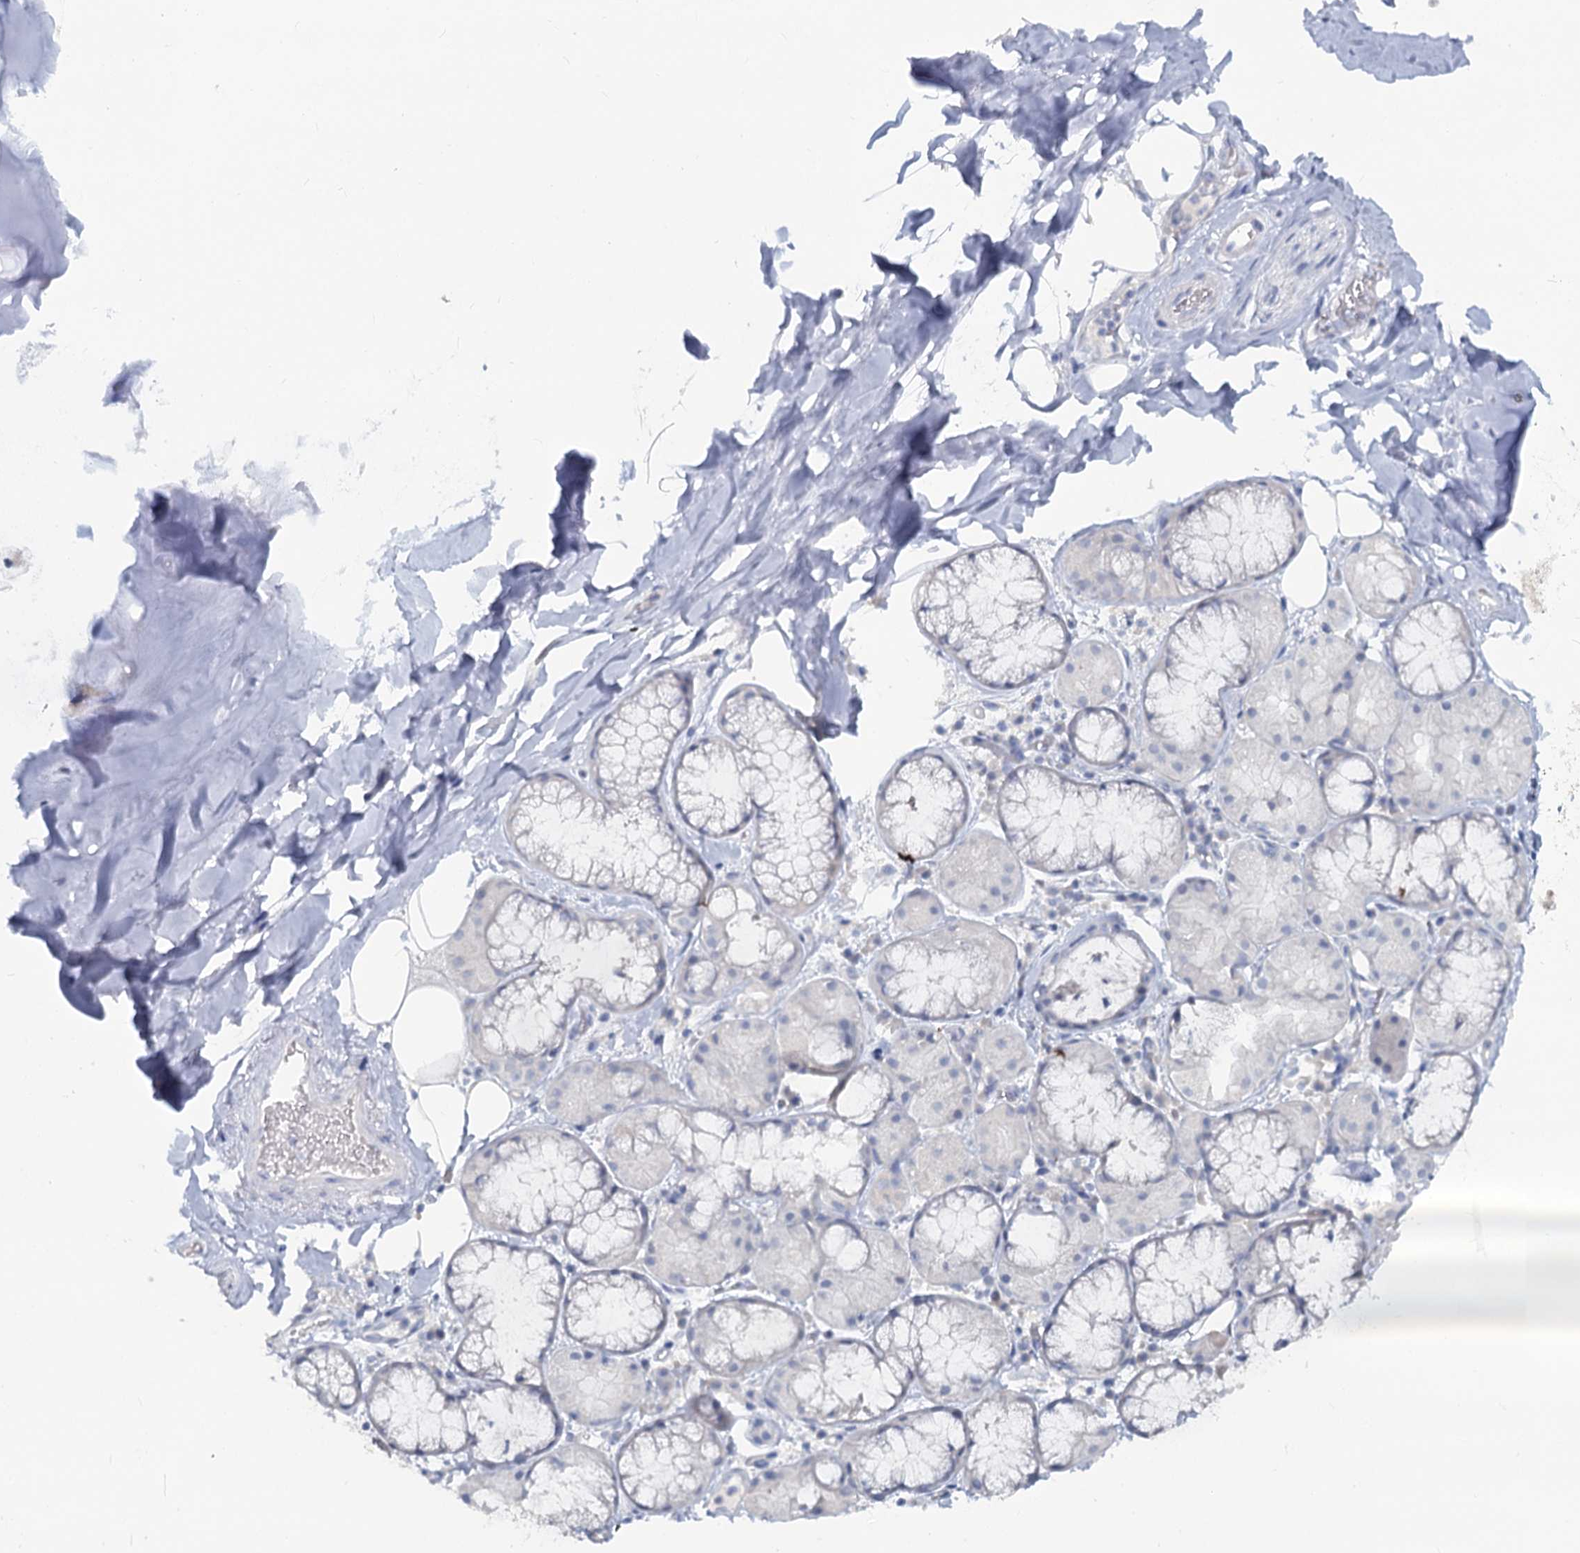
{"staining": {"intensity": "negative", "quantity": "none", "location": "none"}, "tissue": "adipose tissue", "cell_type": "Adipocytes", "image_type": "normal", "snomed": [{"axis": "morphology", "description": "Normal tissue, NOS"}, {"axis": "topography", "description": "Lymph node"}, {"axis": "topography", "description": "Cartilage tissue"}, {"axis": "topography", "description": "Bronchus"}], "caption": "Immunohistochemistry photomicrograph of normal adipose tissue stained for a protein (brown), which demonstrates no positivity in adipocytes. (Brightfield microscopy of DAB immunohistochemistry at high magnification).", "gene": "CHGA", "patient": {"sex": "male", "age": 63}}